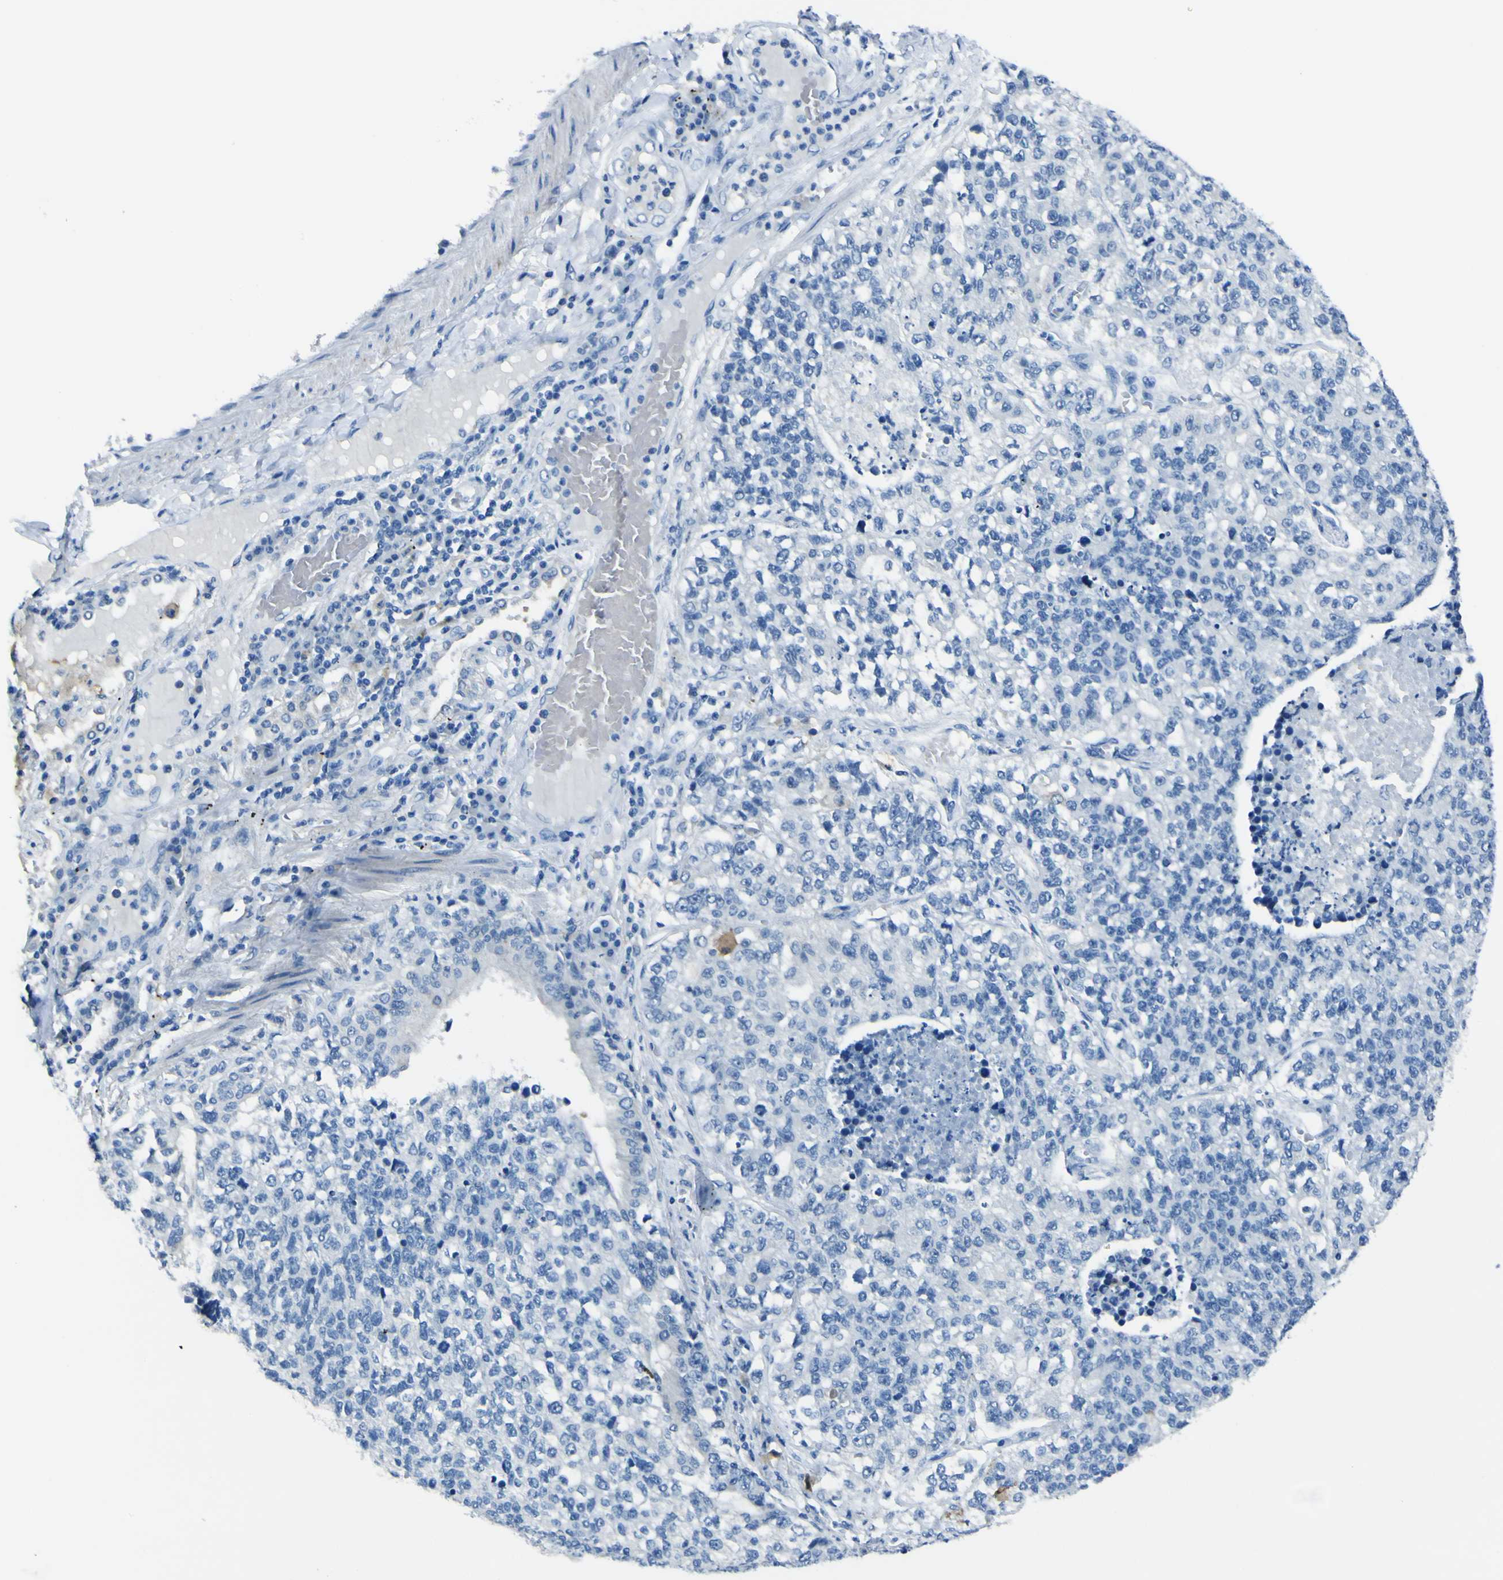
{"staining": {"intensity": "moderate", "quantity": "<25%", "location": "cytoplasmic/membranous"}, "tissue": "lung cancer", "cell_type": "Tumor cells", "image_type": "cancer", "snomed": [{"axis": "morphology", "description": "Adenocarcinoma, NOS"}, {"axis": "topography", "description": "Lung"}], "caption": "IHC of human adenocarcinoma (lung) exhibits low levels of moderate cytoplasmic/membranous positivity in about <25% of tumor cells.", "gene": "PHKG1", "patient": {"sex": "male", "age": 49}}